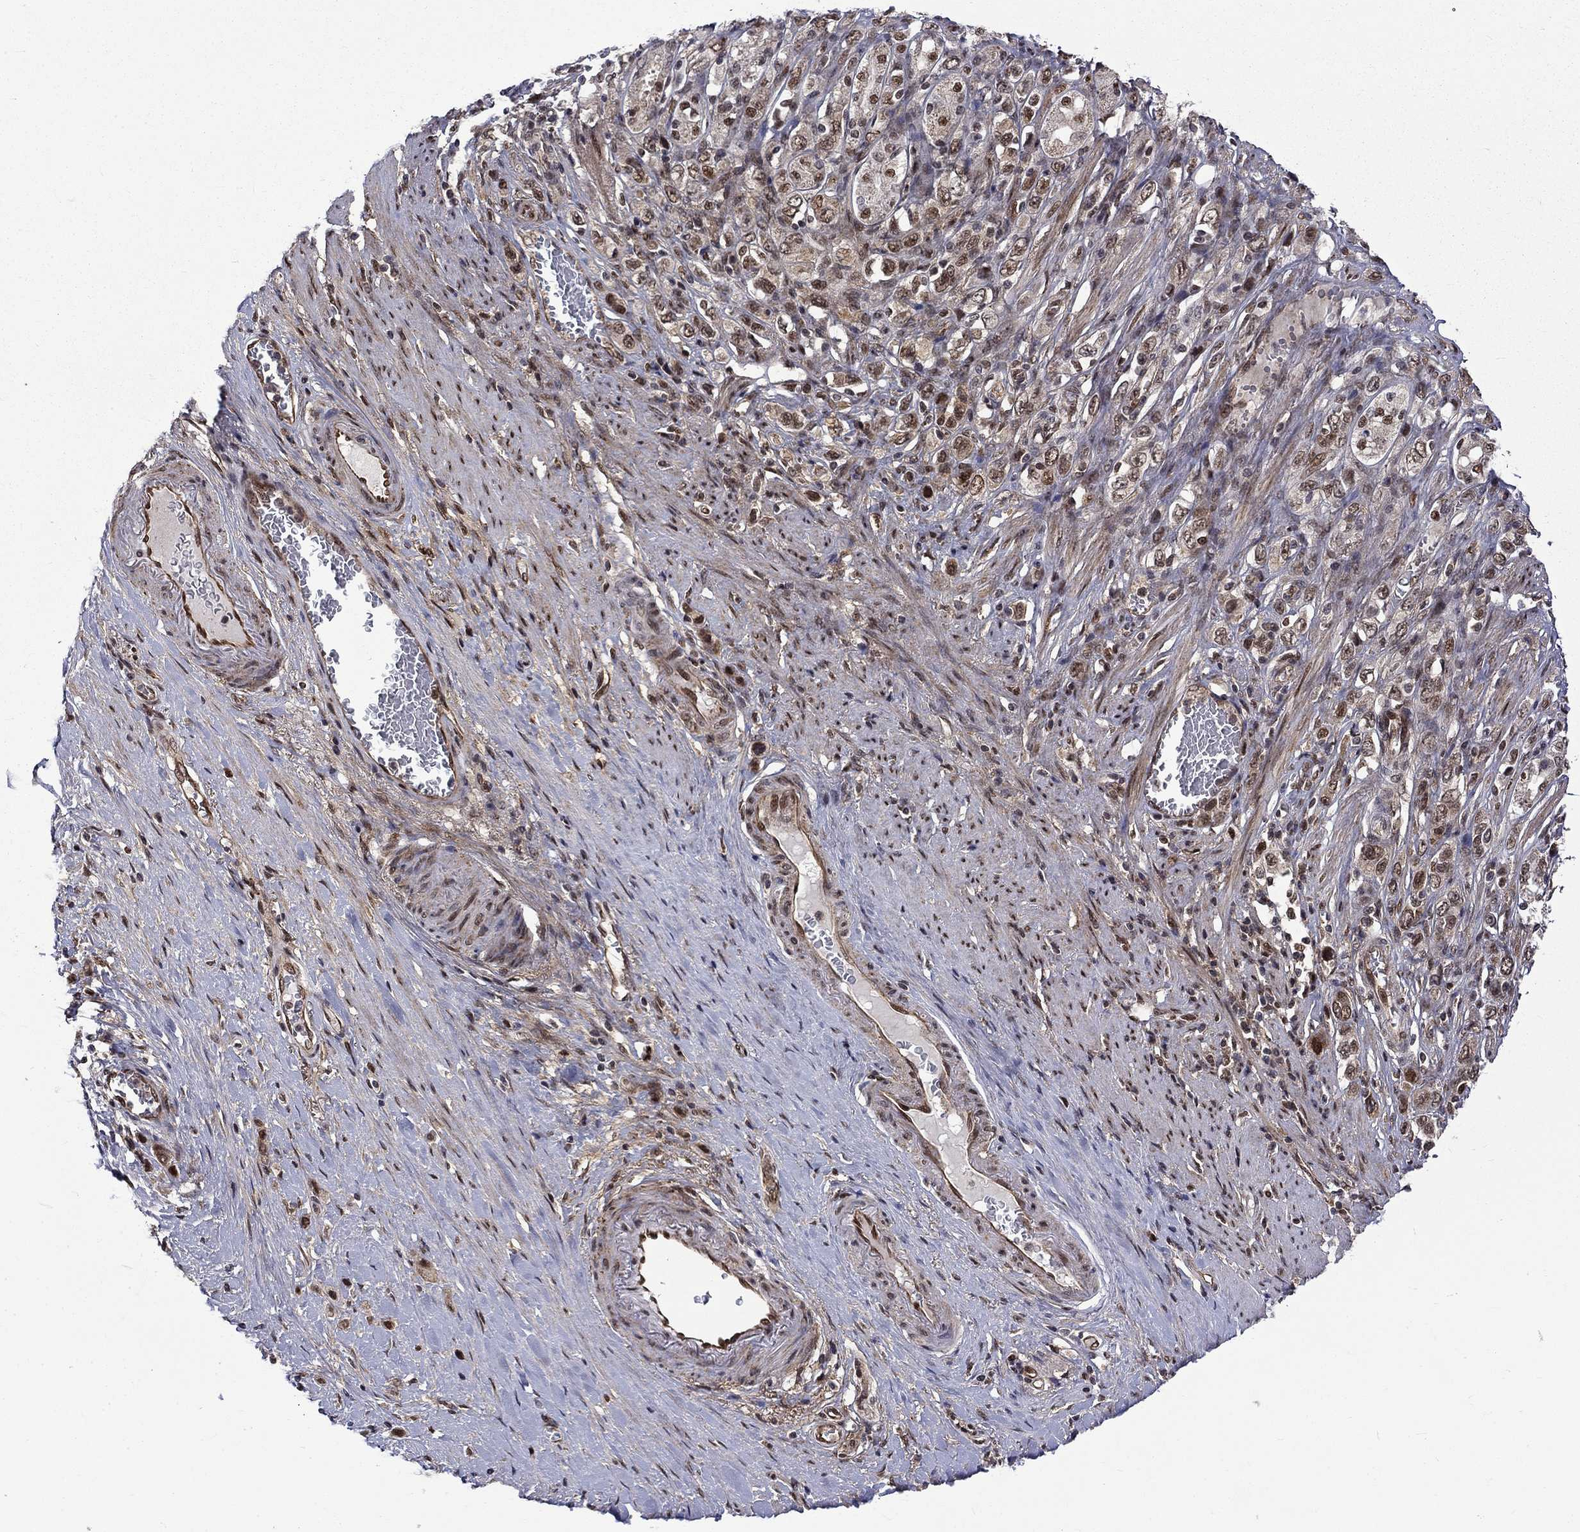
{"staining": {"intensity": "strong", "quantity": "25%-75%", "location": "nuclear"}, "tissue": "stomach cancer", "cell_type": "Tumor cells", "image_type": "cancer", "snomed": [{"axis": "morphology", "description": "Normal tissue, NOS"}, {"axis": "morphology", "description": "Adenocarcinoma, NOS"}, {"axis": "morphology", "description": "Adenocarcinoma, High grade"}, {"axis": "topography", "description": "Stomach, upper"}, {"axis": "topography", "description": "Stomach"}], "caption": "Human stomach cancer stained with a protein marker exhibits strong staining in tumor cells.", "gene": "KPNA3", "patient": {"sex": "female", "age": 65}}